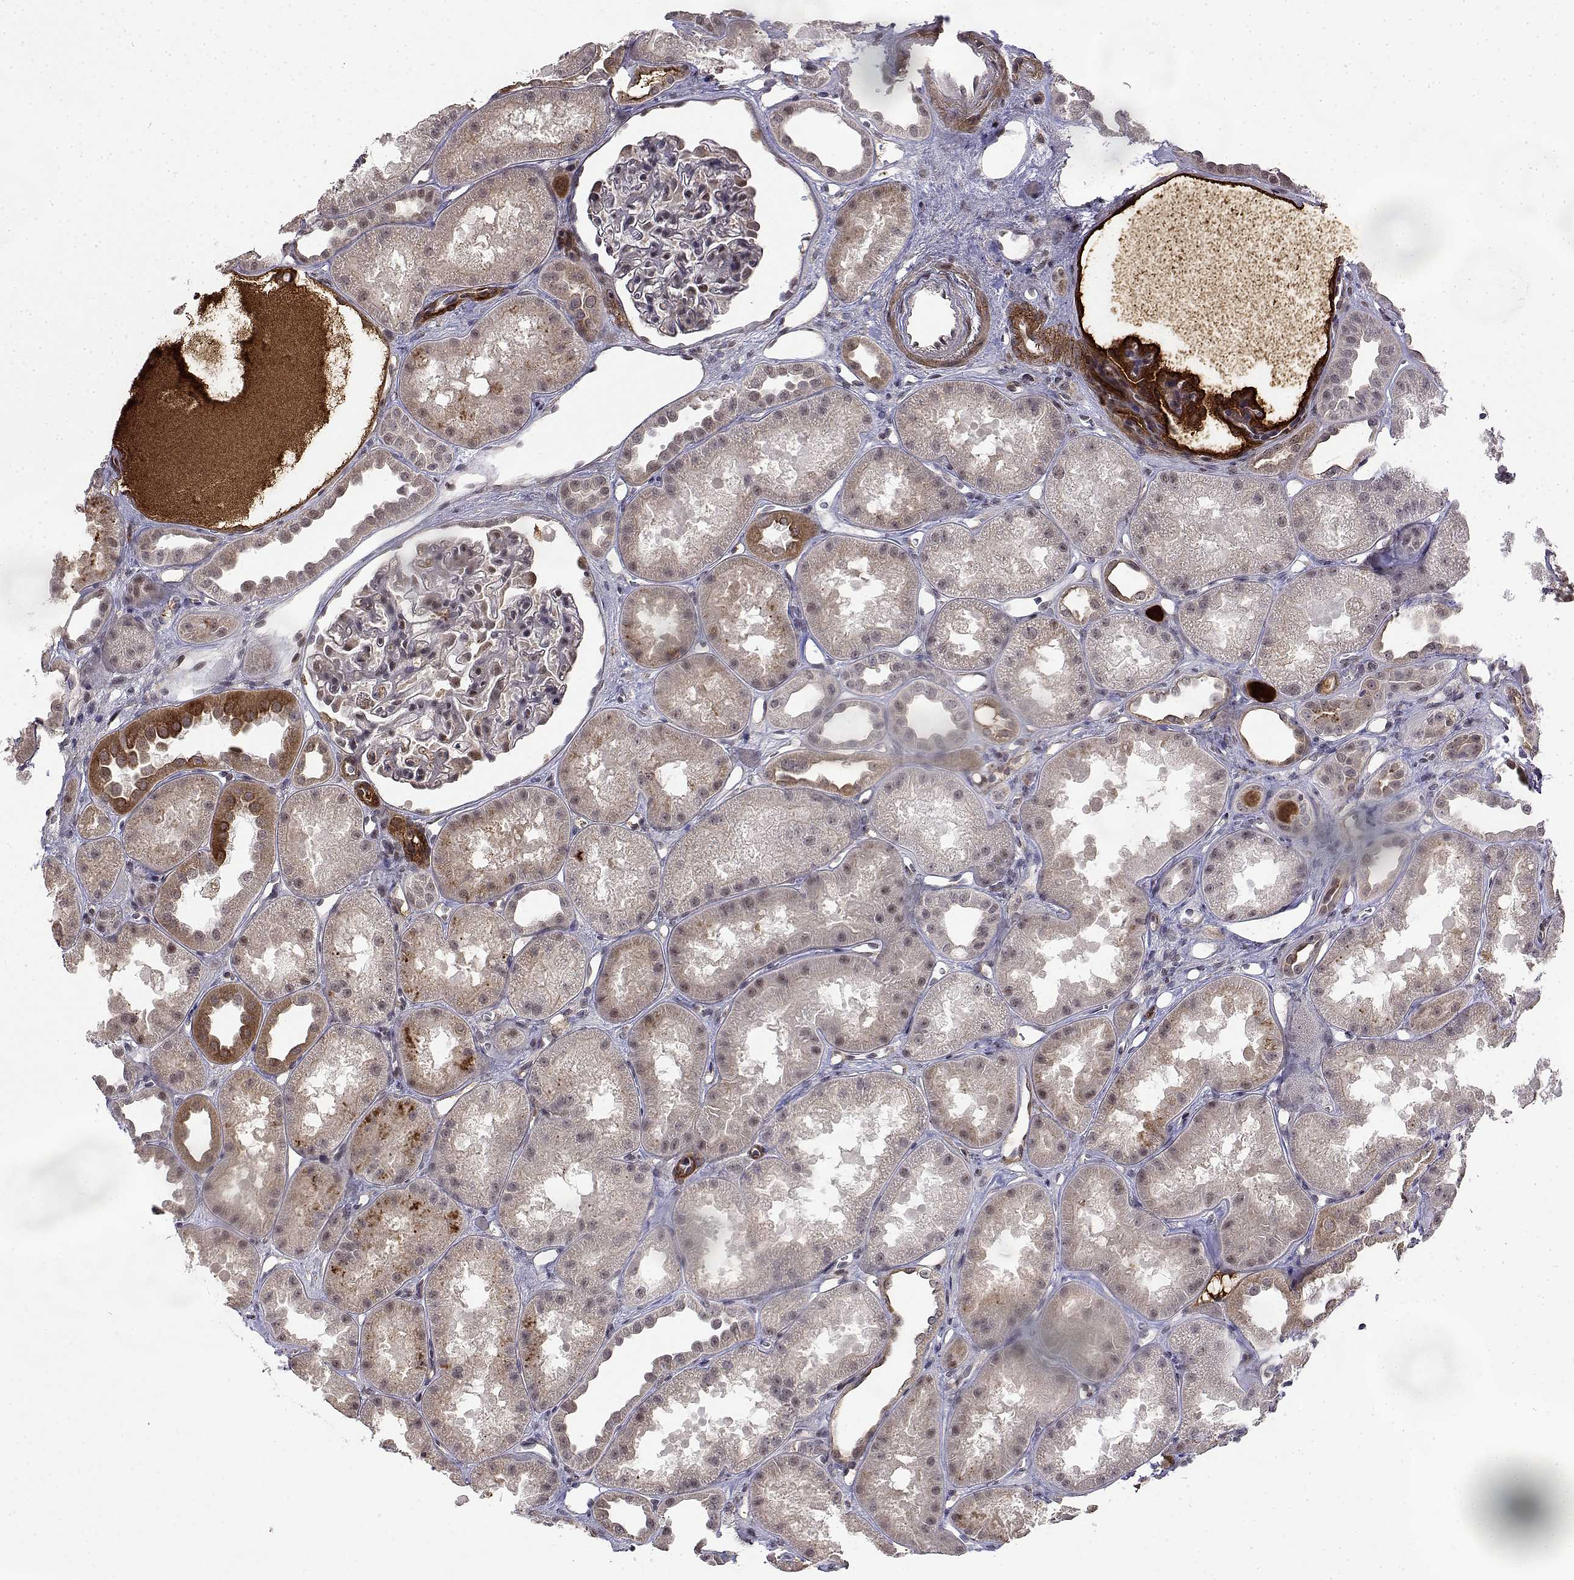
{"staining": {"intensity": "negative", "quantity": "none", "location": "none"}, "tissue": "kidney", "cell_type": "Cells in glomeruli", "image_type": "normal", "snomed": [{"axis": "morphology", "description": "Normal tissue, NOS"}, {"axis": "topography", "description": "Kidney"}], "caption": "DAB immunohistochemical staining of unremarkable kidney shows no significant positivity in cells in glomeruli.", "gene": "ITGA7", "patient": {"sex": "male", "age": 61}}